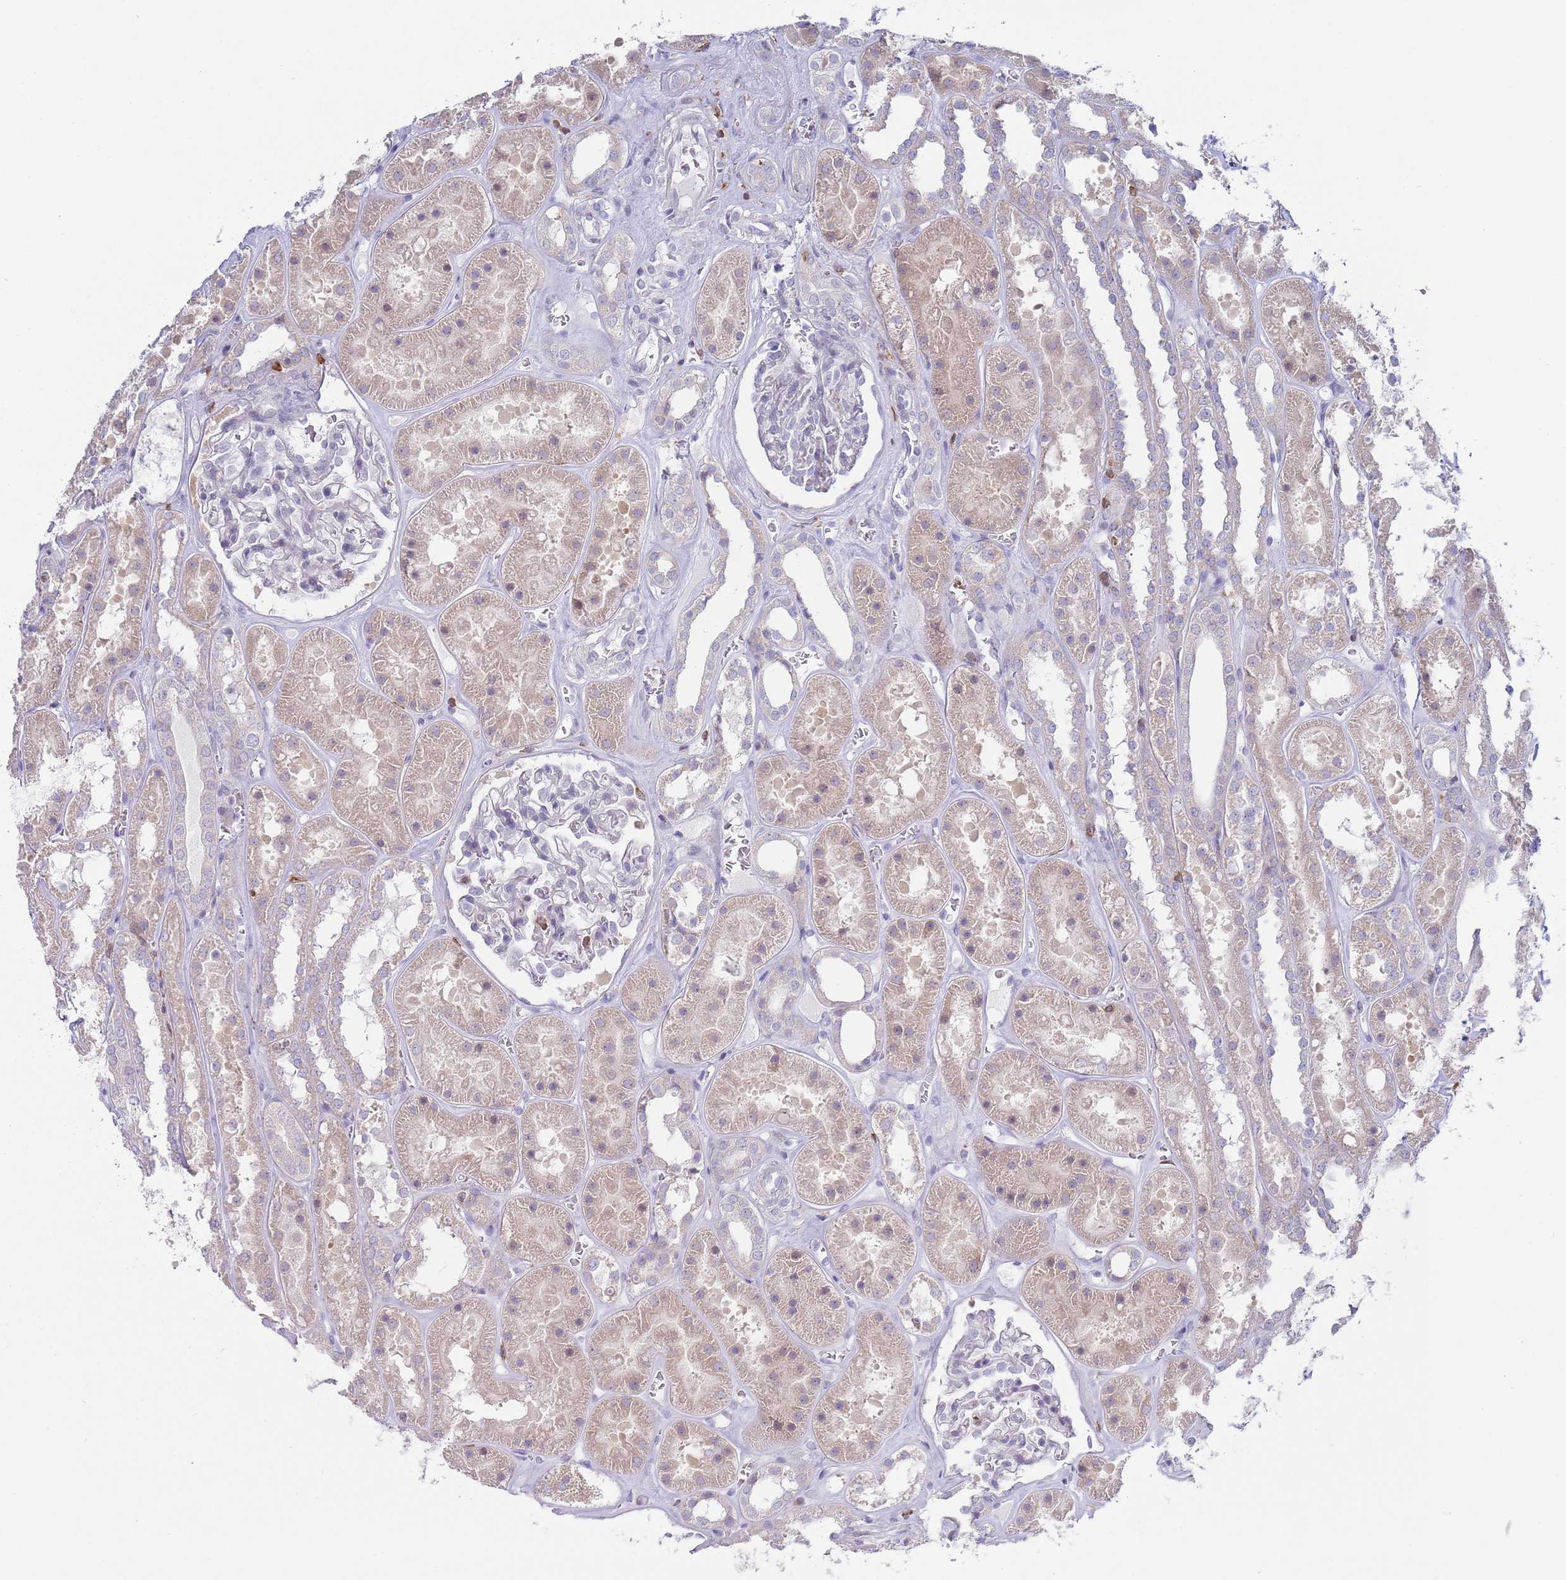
{"staining": {"intensity": "negative", "quantity": "none", "location": "none"}, "tissue": "kidney", "cell_type": "Cells in glomeruli", "image_type": "normal", "snomed": [{"axis": "morphology", "description": "Normal tissue, NOS"}, {"axis": "topography", "description": "Kidney"}], "caption": "Immunohistochemistry of unremarkable kidney displays no staining in cells in glomeruli.", "gene": "LPXN", "patient": {"sex": "female", "age": 41}}